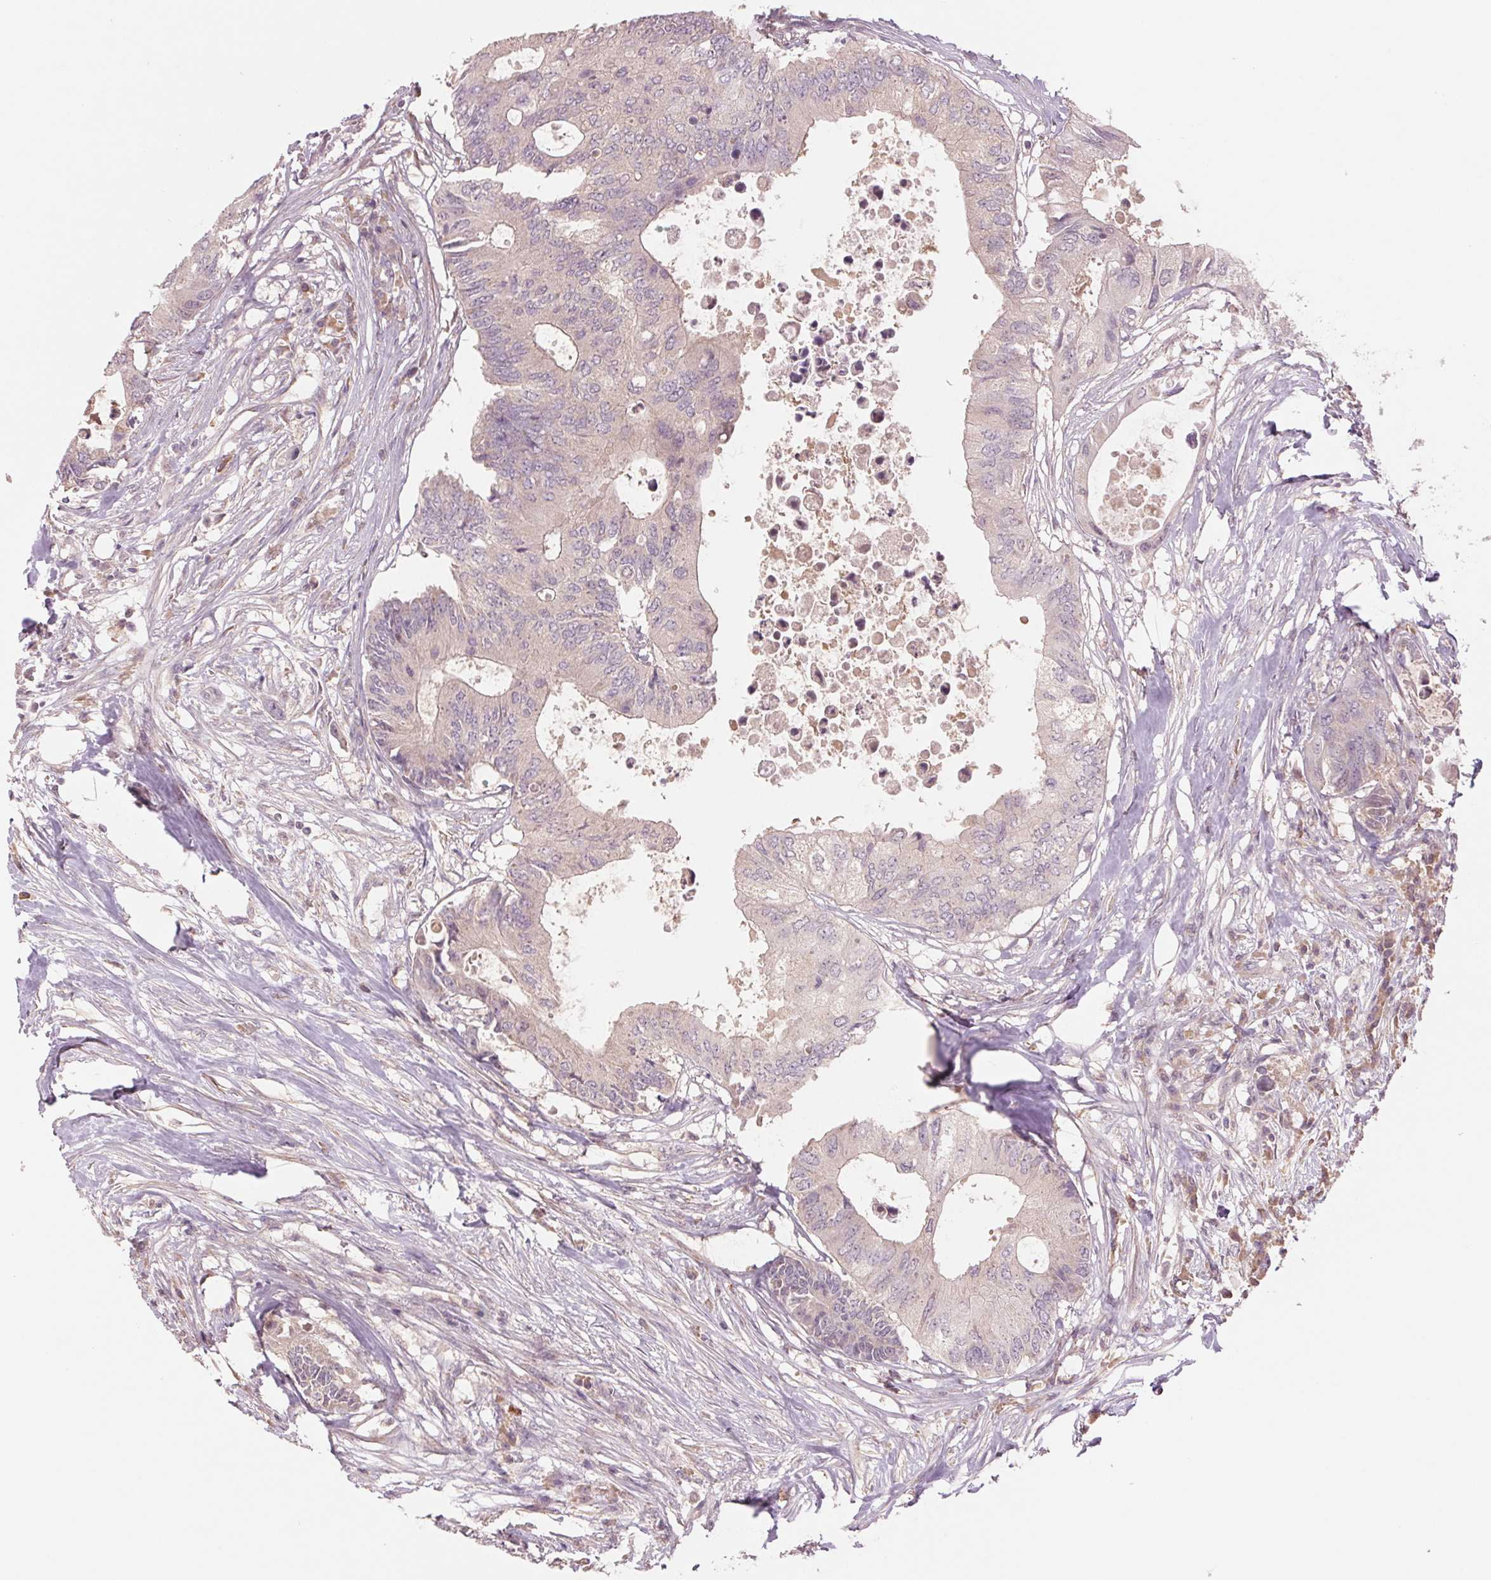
{"staining": {"intensity": "negative", "quantity": "none", "location": "none"}, "tissue": "colorectal cancer", "cell_type": "Tumor cells", "image_type": "cancer", "snomed": [{"axis": "morphology", "description": "Adenocarcinoma, NOS"}, {"axis": "topography", "description": "Colon"}], "caption": "Protein analysis of colorectal adenocarcinoma displays no significant positivity in tumor cells.", "gene": "PPIA", "patient": {"sex": "male", "age": 71}}